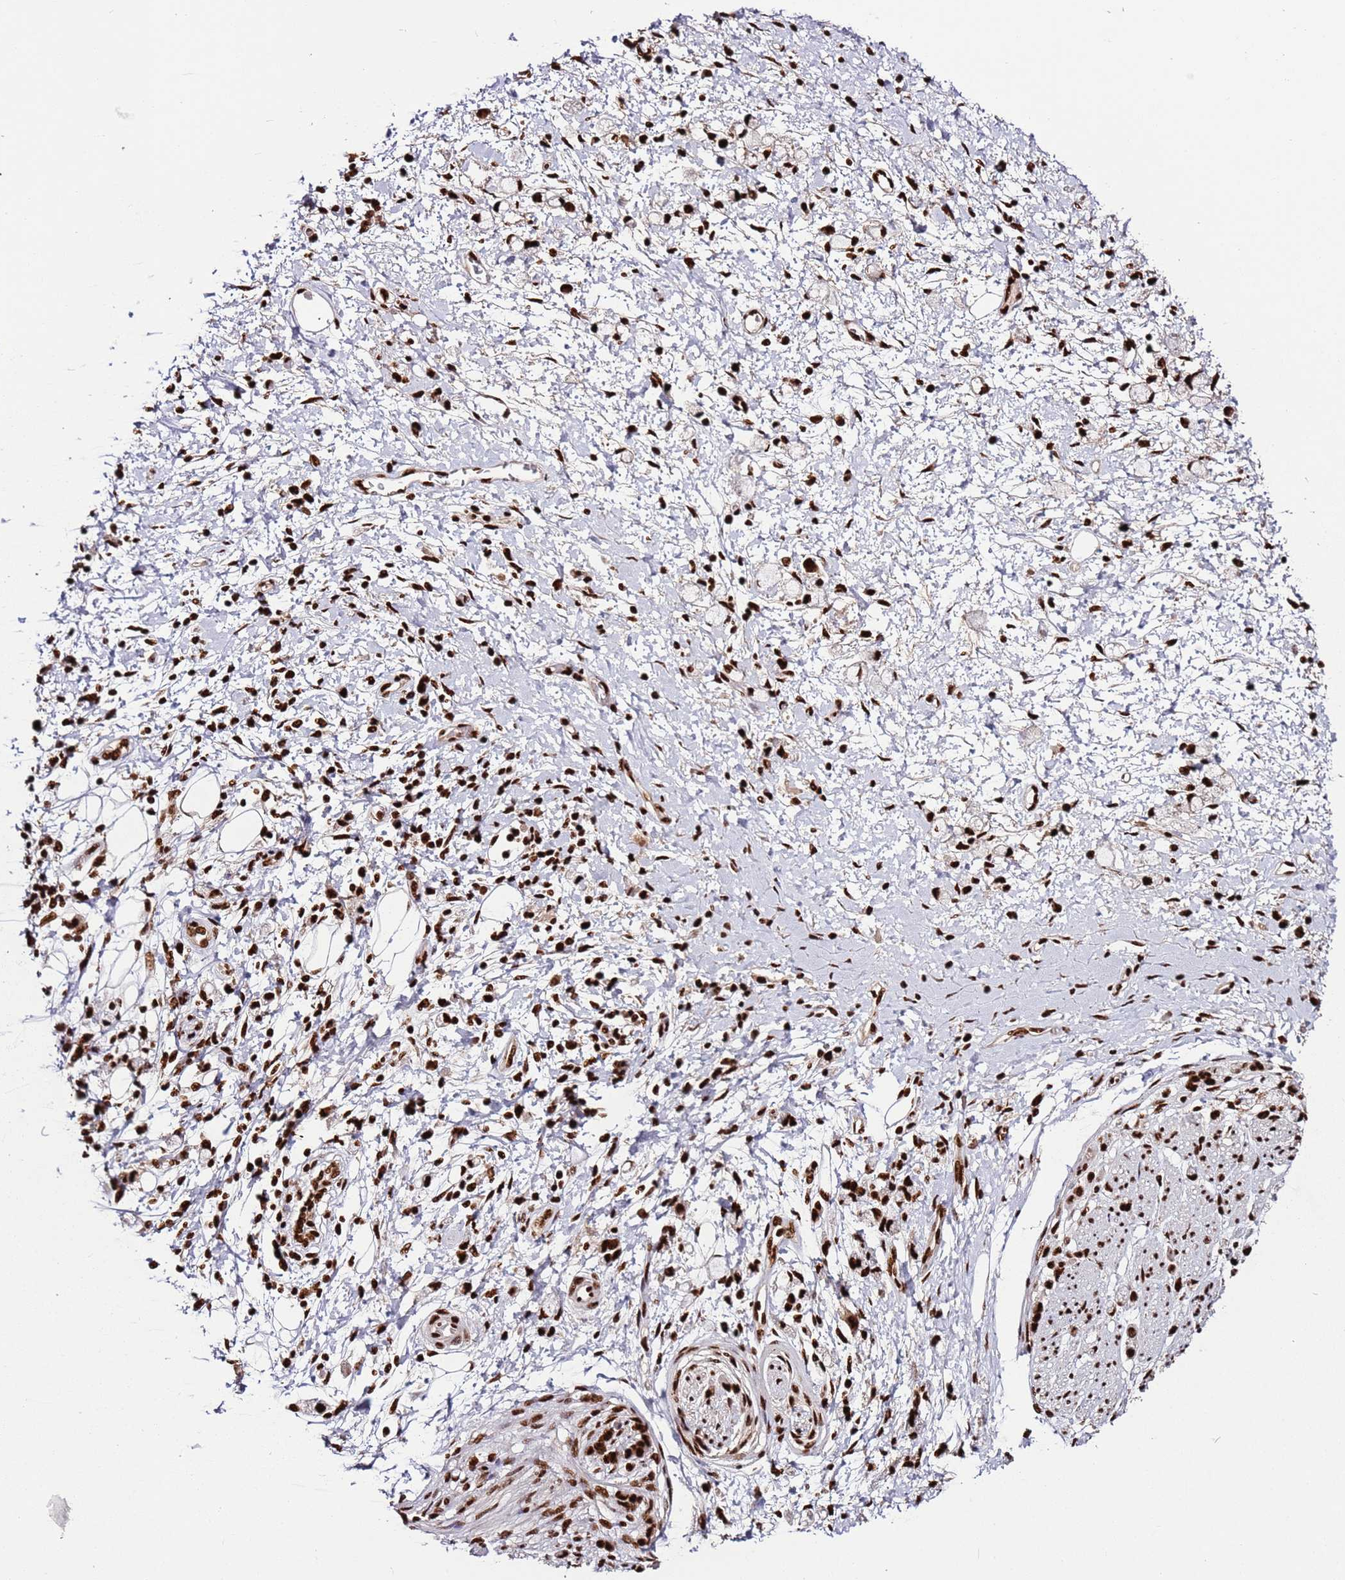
{"staining": {"intensity": "strong", "quantity": ">75%", "location": "nuclear"}, "tissue": "stomach cancer", "cell_type": "Tumor cells", "image_type": "cancer", "snomed": [{"axis": "morphology", "description": "Adenocarcinoma, NOS"}, {"axis": "topography", "description": "Stomach"}], "caption": "Immunohistochemical staining of stomach adenocarcinoma exhibits strong nuclear protein staining in about >75% of tumor cells.", "gene": "C6orf226", "patient": {"sex": "female", "age": 60}}